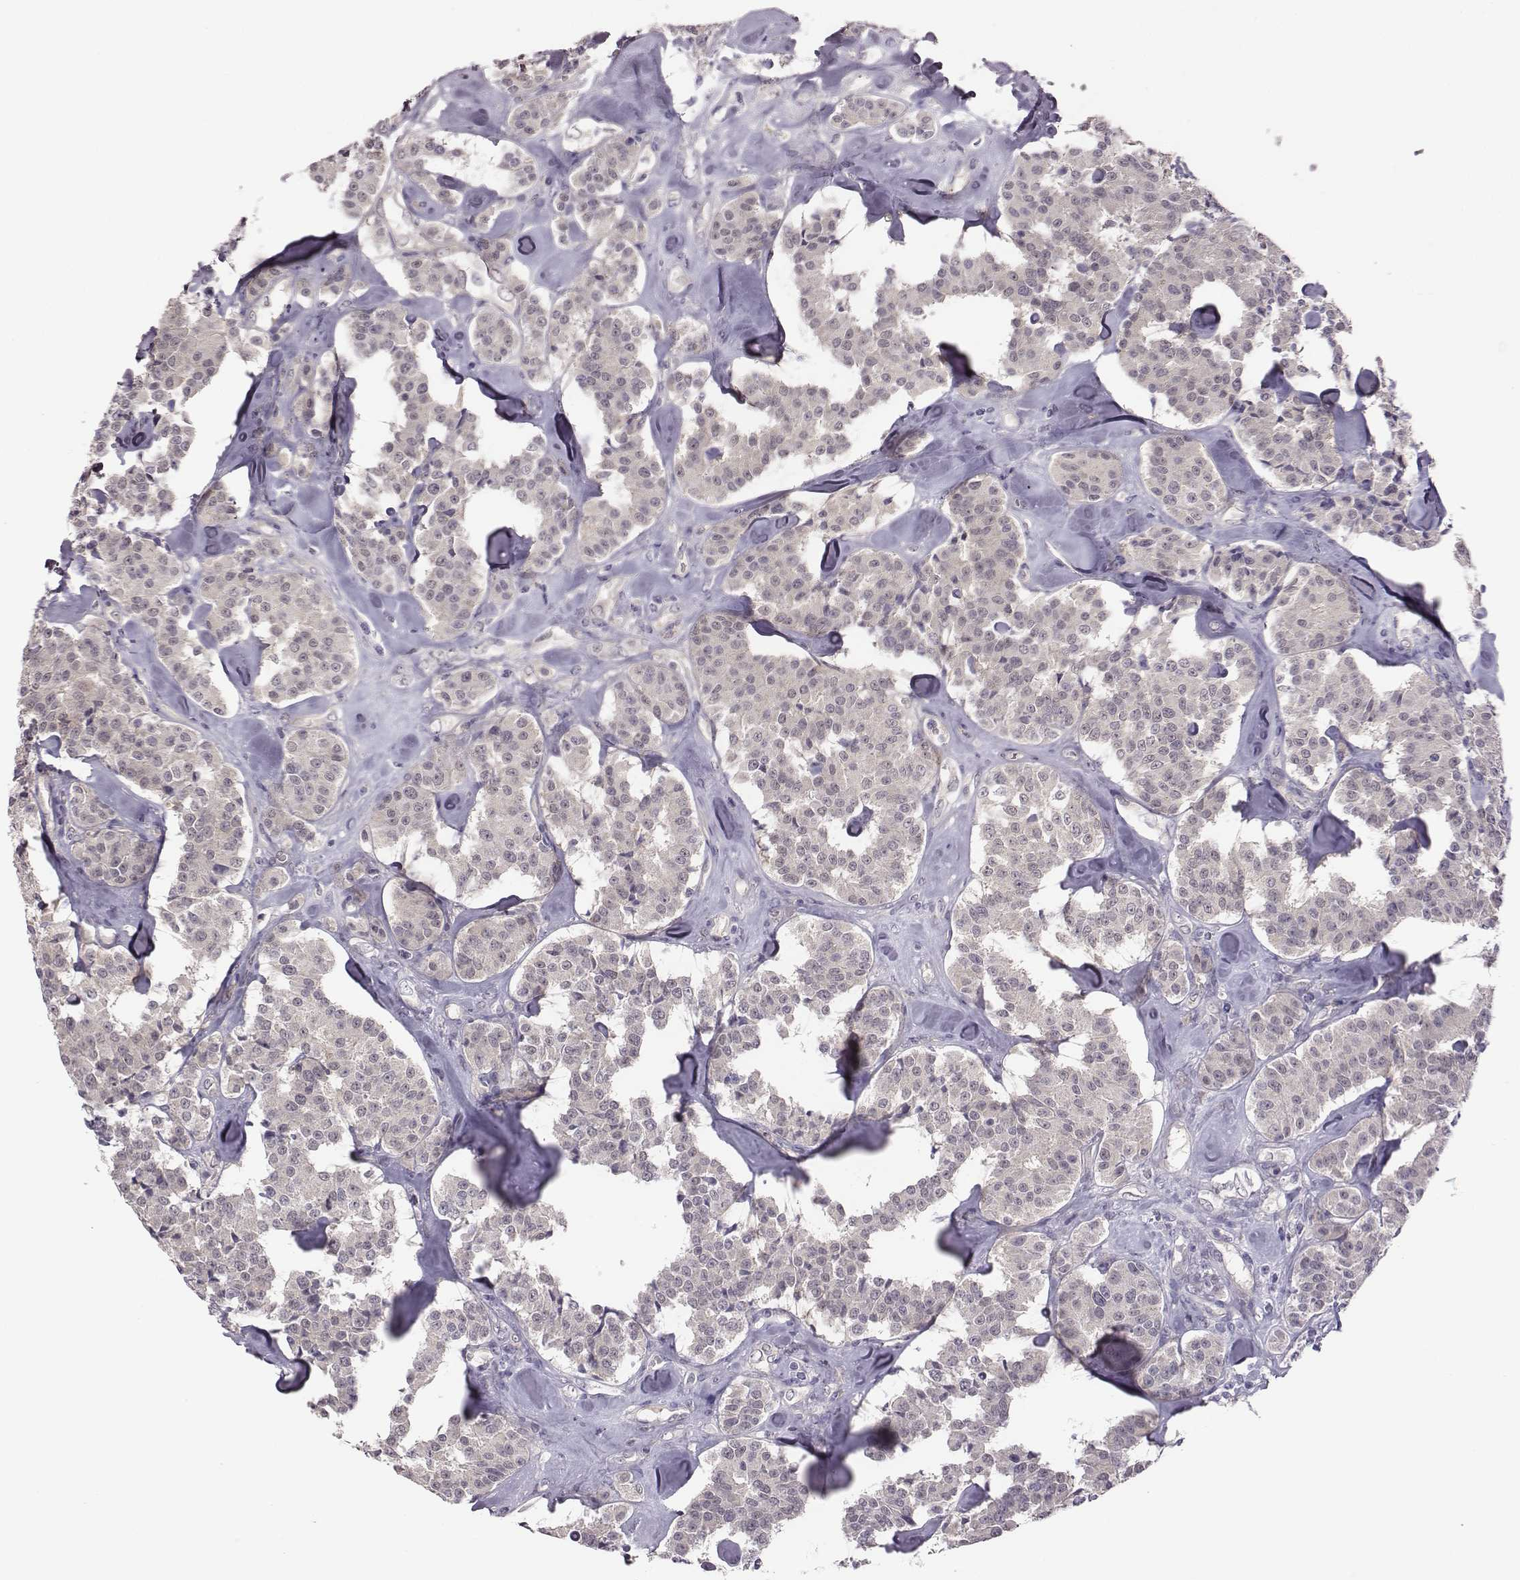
{"staining": {"intensity": "negative", "quantity": "none", "location": "none"}, "tissue": "carcinoid", "cell_type": "Tumor cells", "image_type": "cancer", "snomed": [{"axis": "morphology", "description": "Carcinoid, malignant, NOS"}, {"axis": "topography", "description": "Pancreas"}], "caption": "Immunohistochemistry (IHC) of human malignant carcinoid demonstrates no positivity in tumor cells.", "gene": "KMO", "patient": {"sex": "male", "age": 41}}